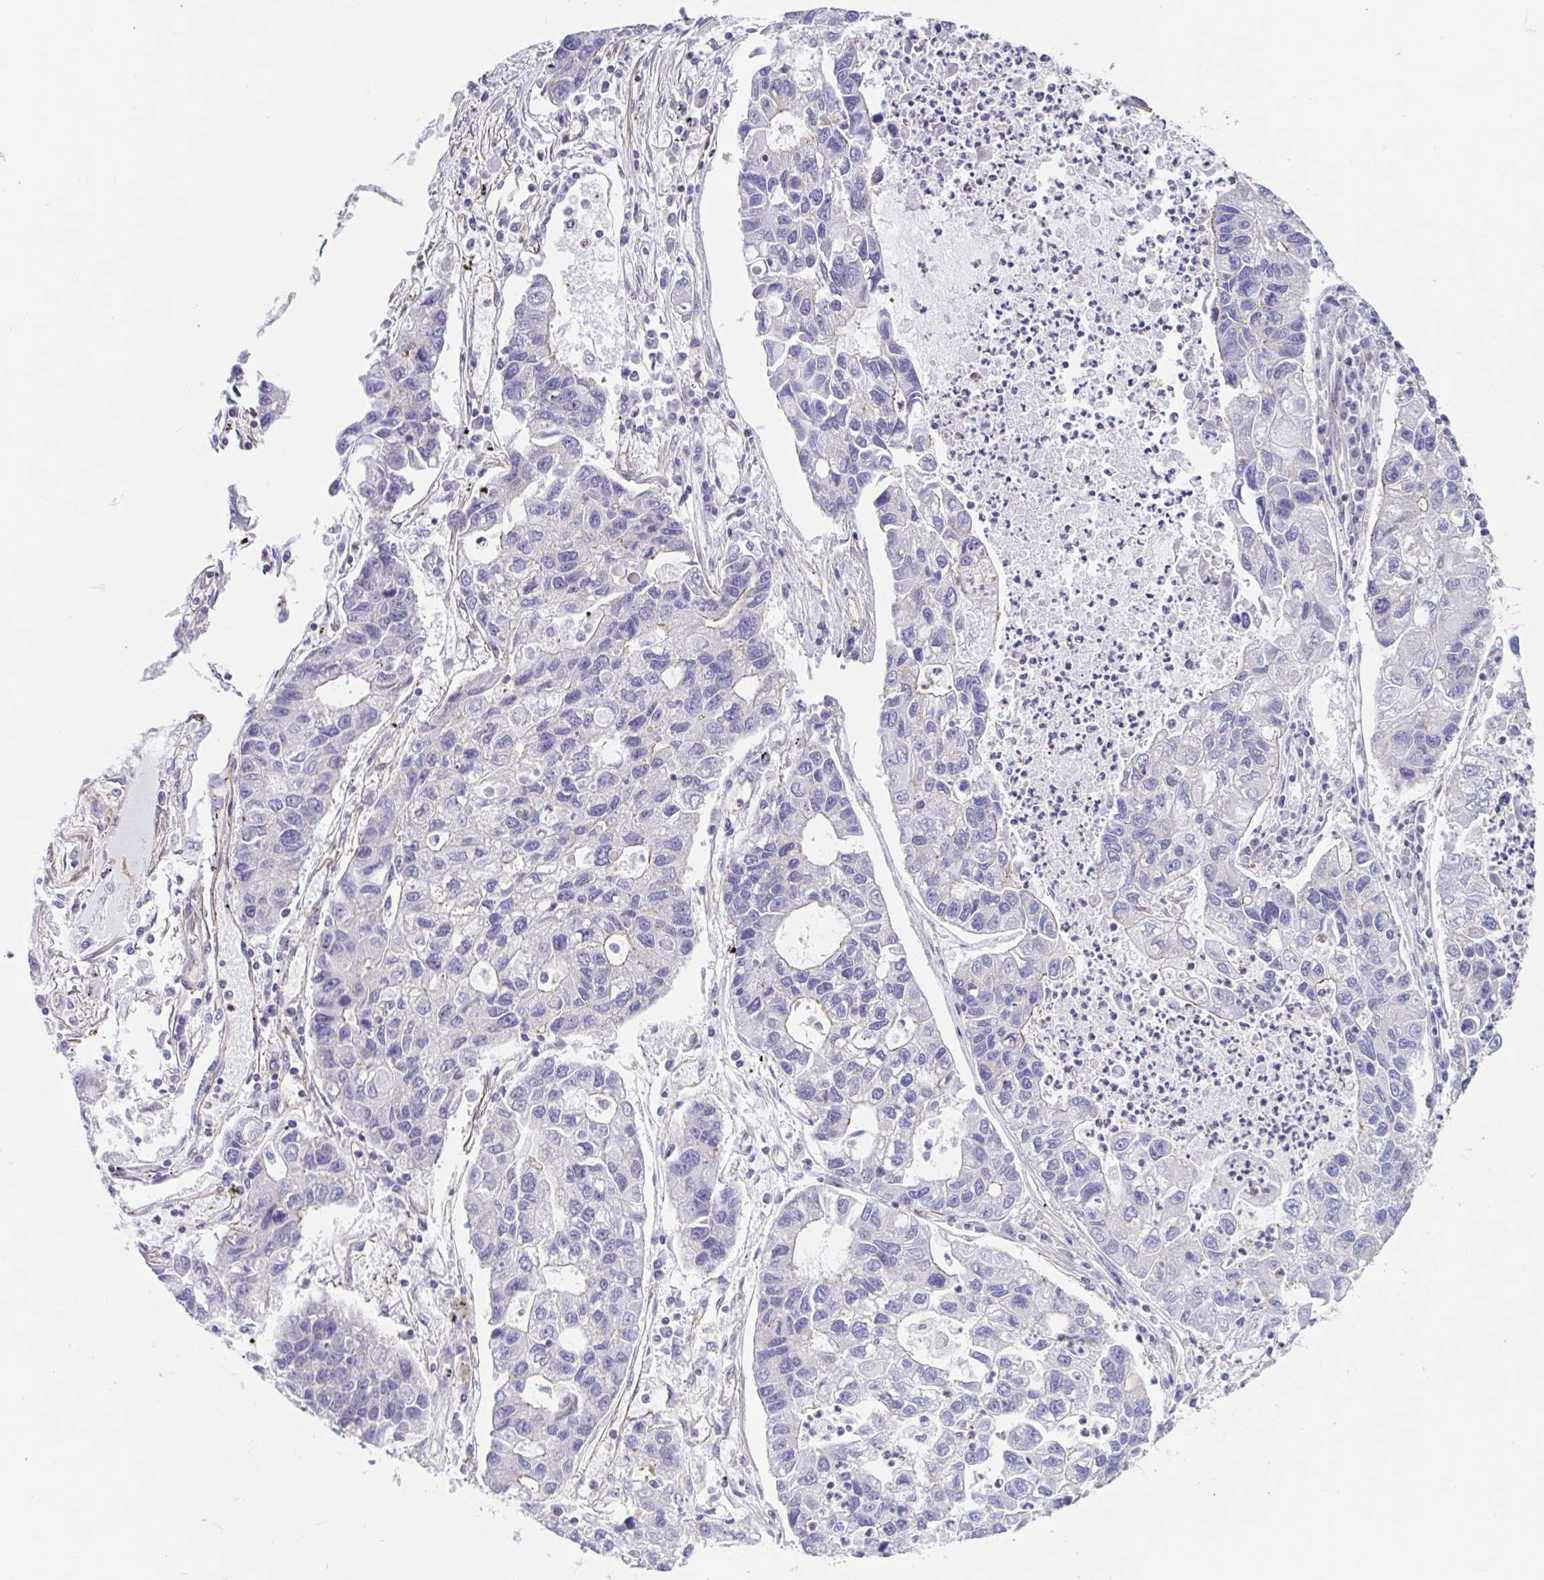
{"staining": {"intensity": "negative", "quantity": "none", "location": "none"}, "tissue": "lung cancer", "cell_type": "Tumor cells", "image_type": "cancer", "snomed": [{"axis": "morphology", "description": "Adenocarcinoma, NOS"}, {"axis": "topography", "description": "Bronchus"}, {"axis": "topography", "description": "Lung"}], "caption": "Immunohistochemical staining of human lung cancer (adenocarcinoma) displays no significant positivity in tumor cells. (Brightfield microscopy of DAB (3,3'-diaminobenzidine) immunohistochemistry at high magnification).", "gene": "TRAM2", "patient": {"sex": "female", "age": 51}}